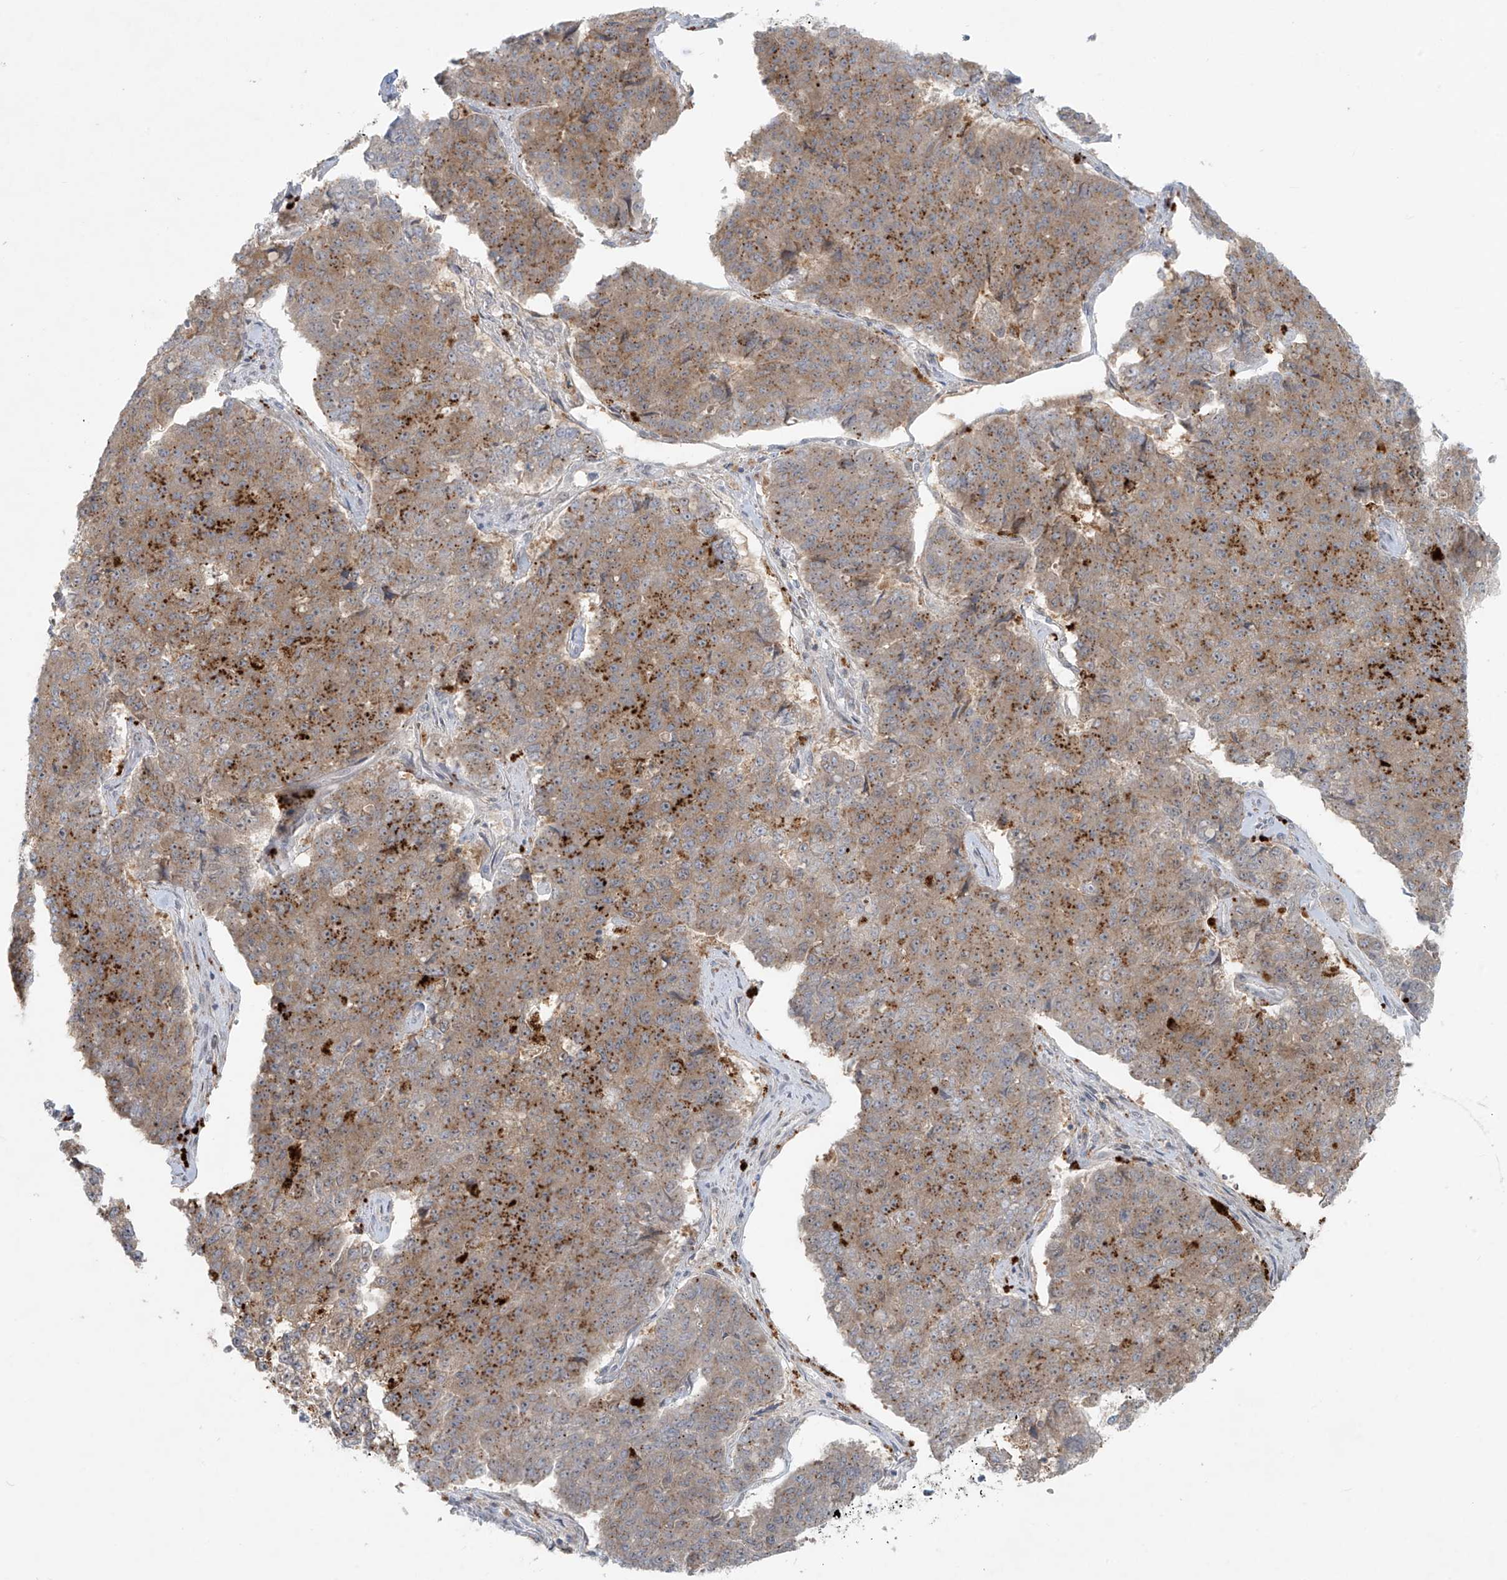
{"staining": {"intensity": "moderate", "quantity": ">75%", "location": "cytoplasmic/membranous"}, "tissue": "pancreatic cancer", "cell_type": "Tumor cells", "image_type": "cancer", "snomed": [{"axis": "morphology", "description": "Adenocarcinoma, NOS"}, {"axis": "topography", "description": "Pancreas"}], "caption": "A high-resolution histopathology image shows immunohistochemistry staining of adenocarcinoma (pancreatic), which reveals moderate cytoplasmic/membranous staining in approximately >75% of tumor cells. (Stains: DAB (3,3'-diaminobenzidine) in brown, nuclei in blue, Microscopy: brightfield microscopy at high magnification).", "gene": "PPAT", "patient": {"sex": "male", "age": 50}}